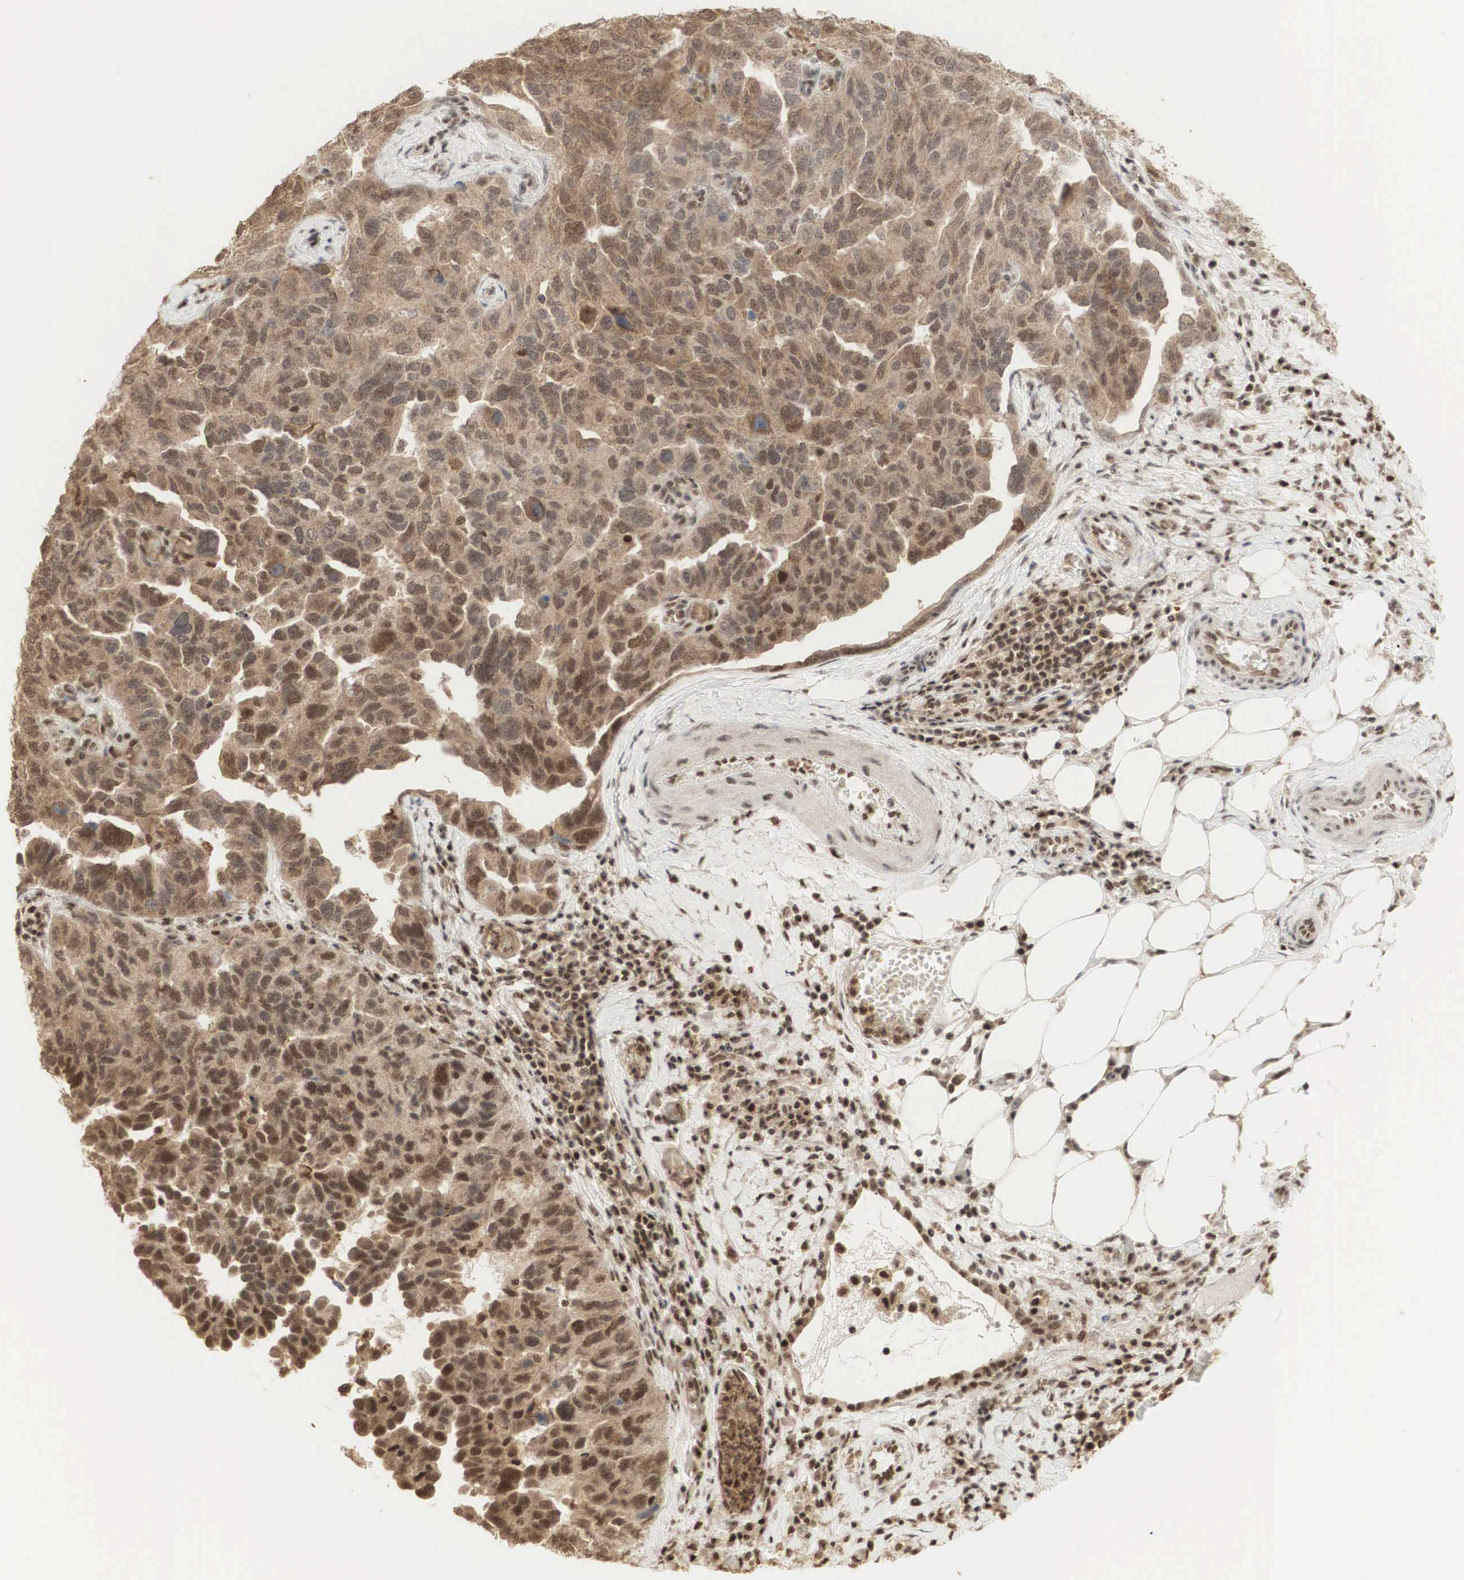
{"staining": {"intensity": "strong", "quantity": ">75%", "location": "cytoplasmic/membranous,nuclear"}, "tissue": "ovarian cancer", "cell_type": "Tumor cells", "image_type": "cancer", "snomed": [{"axis": "morphology", "description": "Cystadenocarcinoma, serous, NOS"}, {"axis": "topography", "description": "Ovary"}], "caption": "Ovarian cancer (serous cystadenocarcinoma) stained with immunohistochemistry (IHC) displays strong cytoplasmic/membranous and nuclear expression in about >75% of tumor cells.", "gene": "RNF113A", "patient": {"sex": "female", "age": 64}}